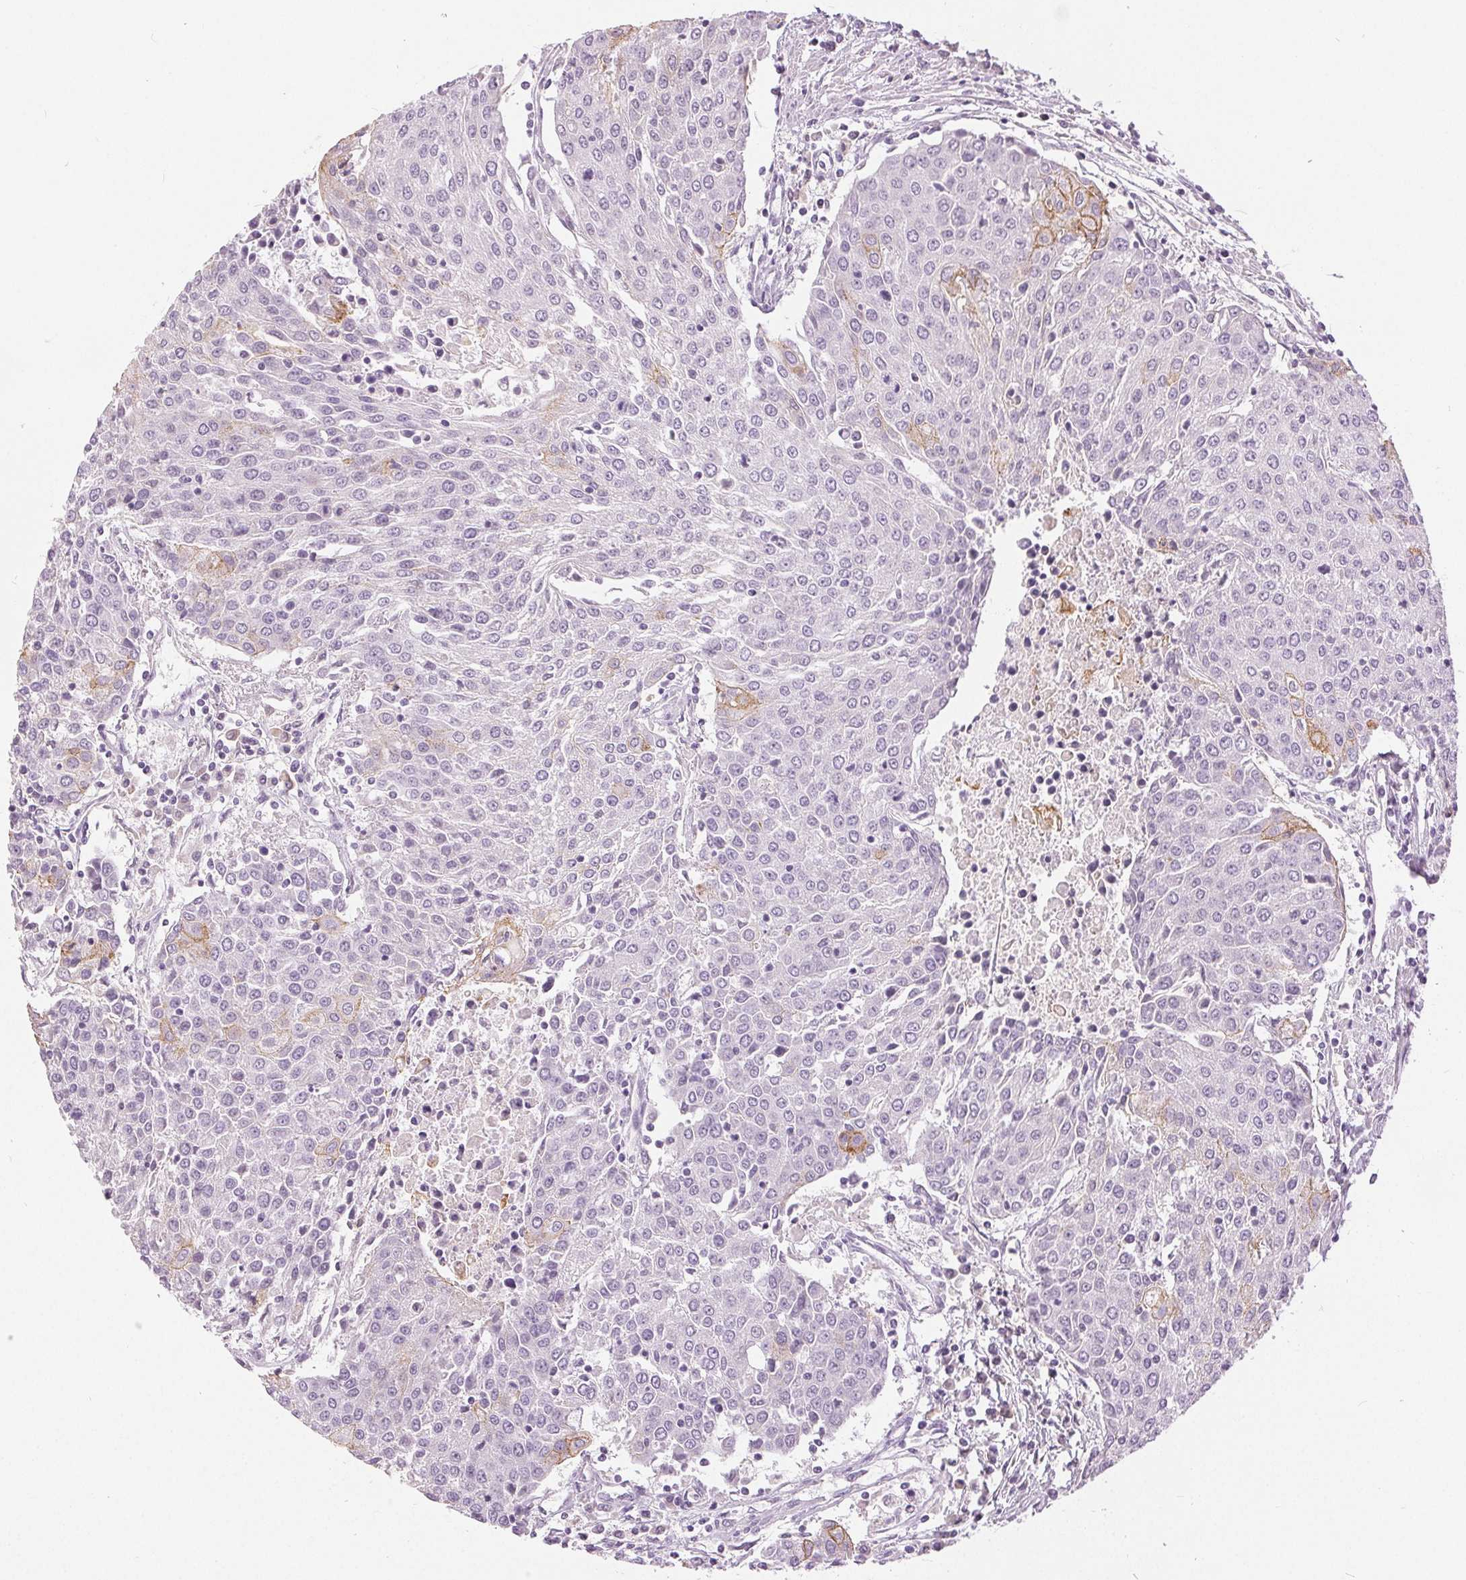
{"staining": {"intensity": "weak", "quantity": "<25%", "location": "cytoplasmic/membranous"}, "tissue": "urothelial cancer", "cell_type": "Tumor cells", "image_type": "cancer", "snomed": [{"axis": "morphology", "description": "Urothelial carcinoma, High grade"}, {"axis": "topography", "description": "Urinary bladder"}], "caption": "A high-resolution histopathology image shows IHC staining of urothelial carcinoma (high-grade), which demonstrates no significant positivity in tumor cells.", "gene": "DSG3", "patient": {"sex": "female", "age": 85}}